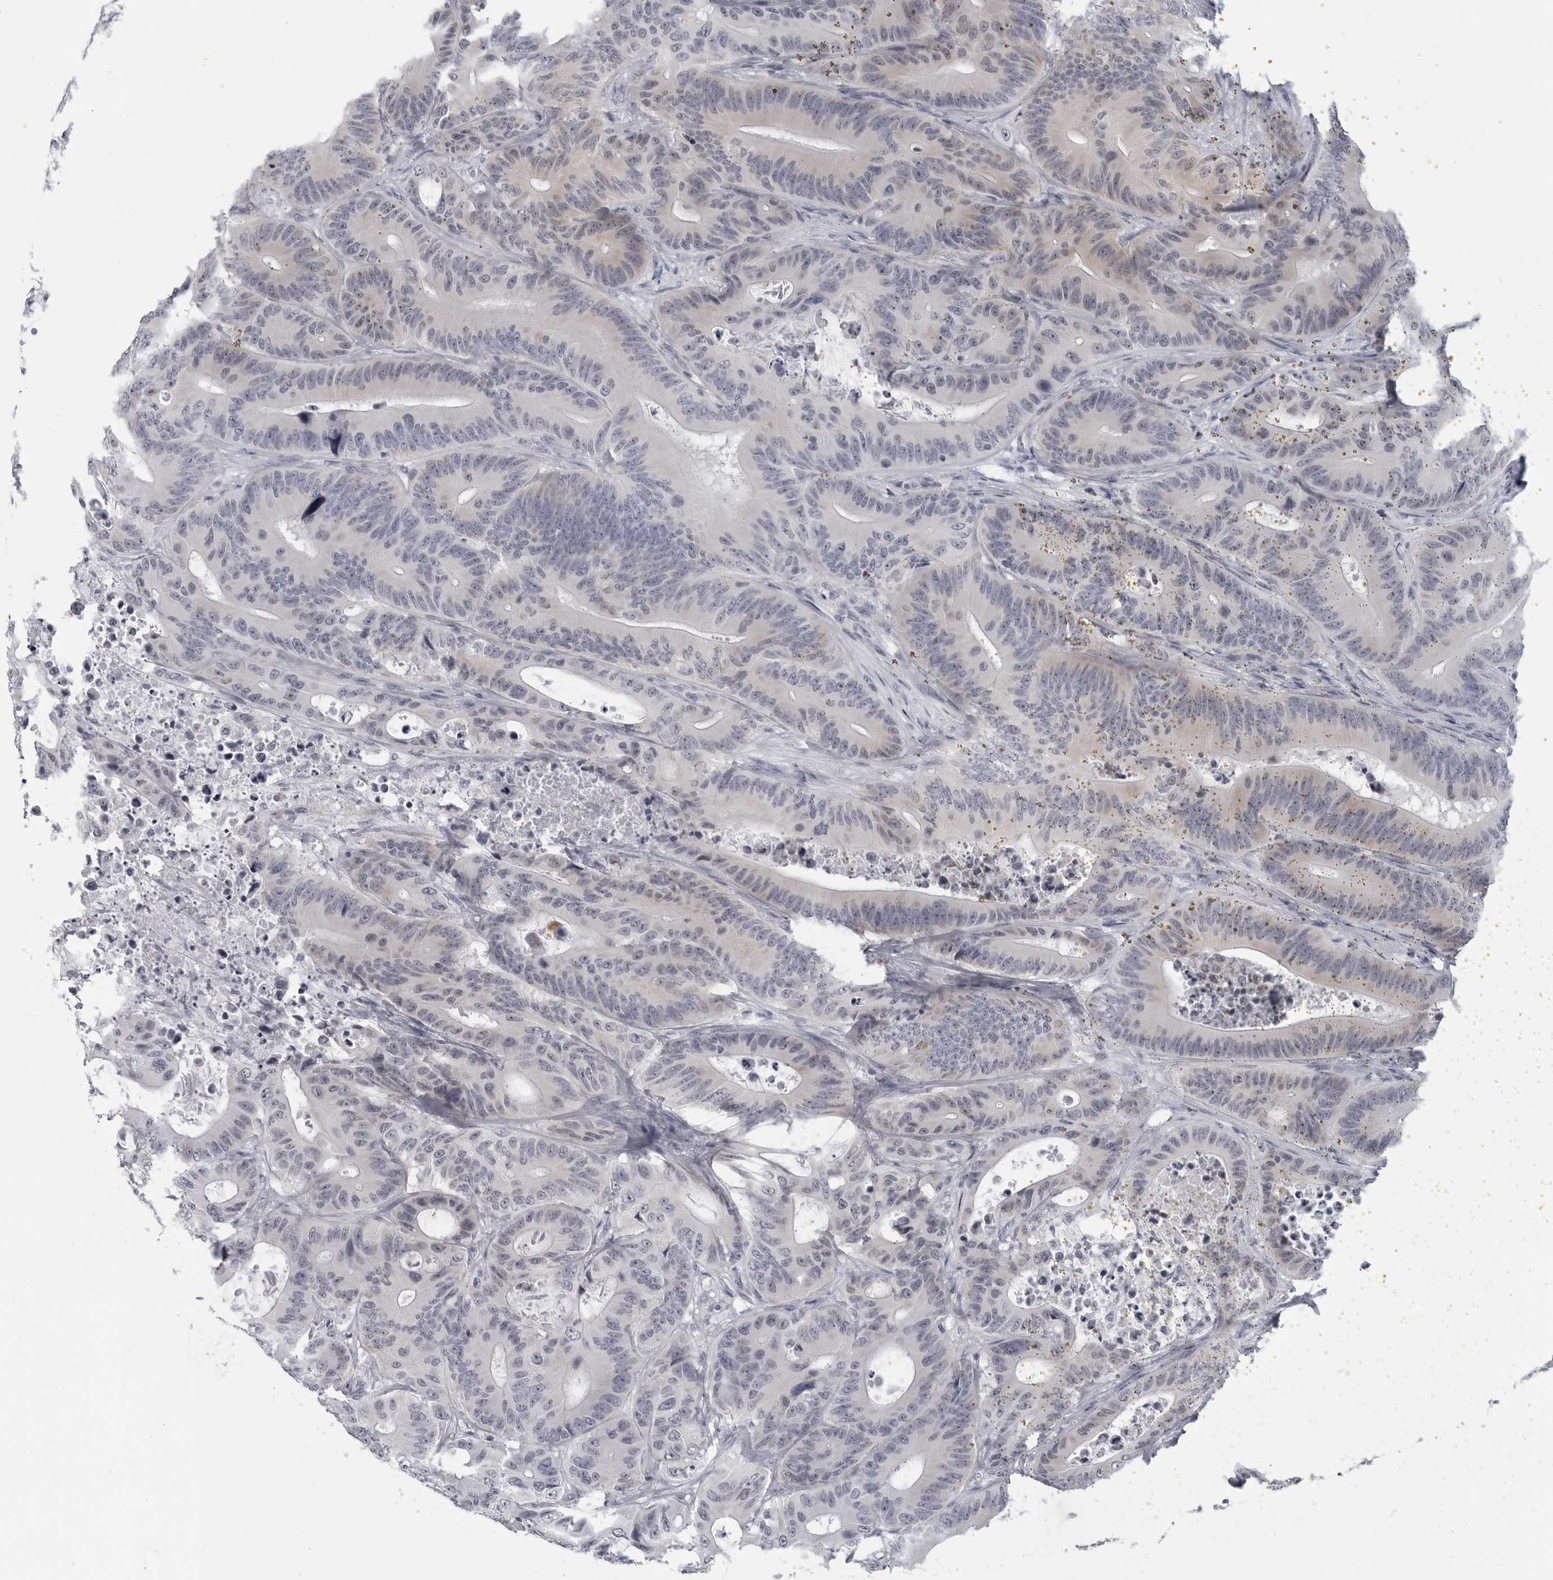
{"staining": {"intensity": "negative", "quantity": "none", "location": "none"}, "tissue": "colorectal cancer", "cell_type": "Tumor cells", "image_type": "cancer", "snomed": [{"axis": "morphology", "description": "Adenocarcinoma, NOS"}, {"axis": "topography", "description": "Colon"}], "caption": "Tumor cells are negative for protein expression in human colorectal cancer.", "gene": "OPLAH", "patient": {"sex": "male", "age": 83}}